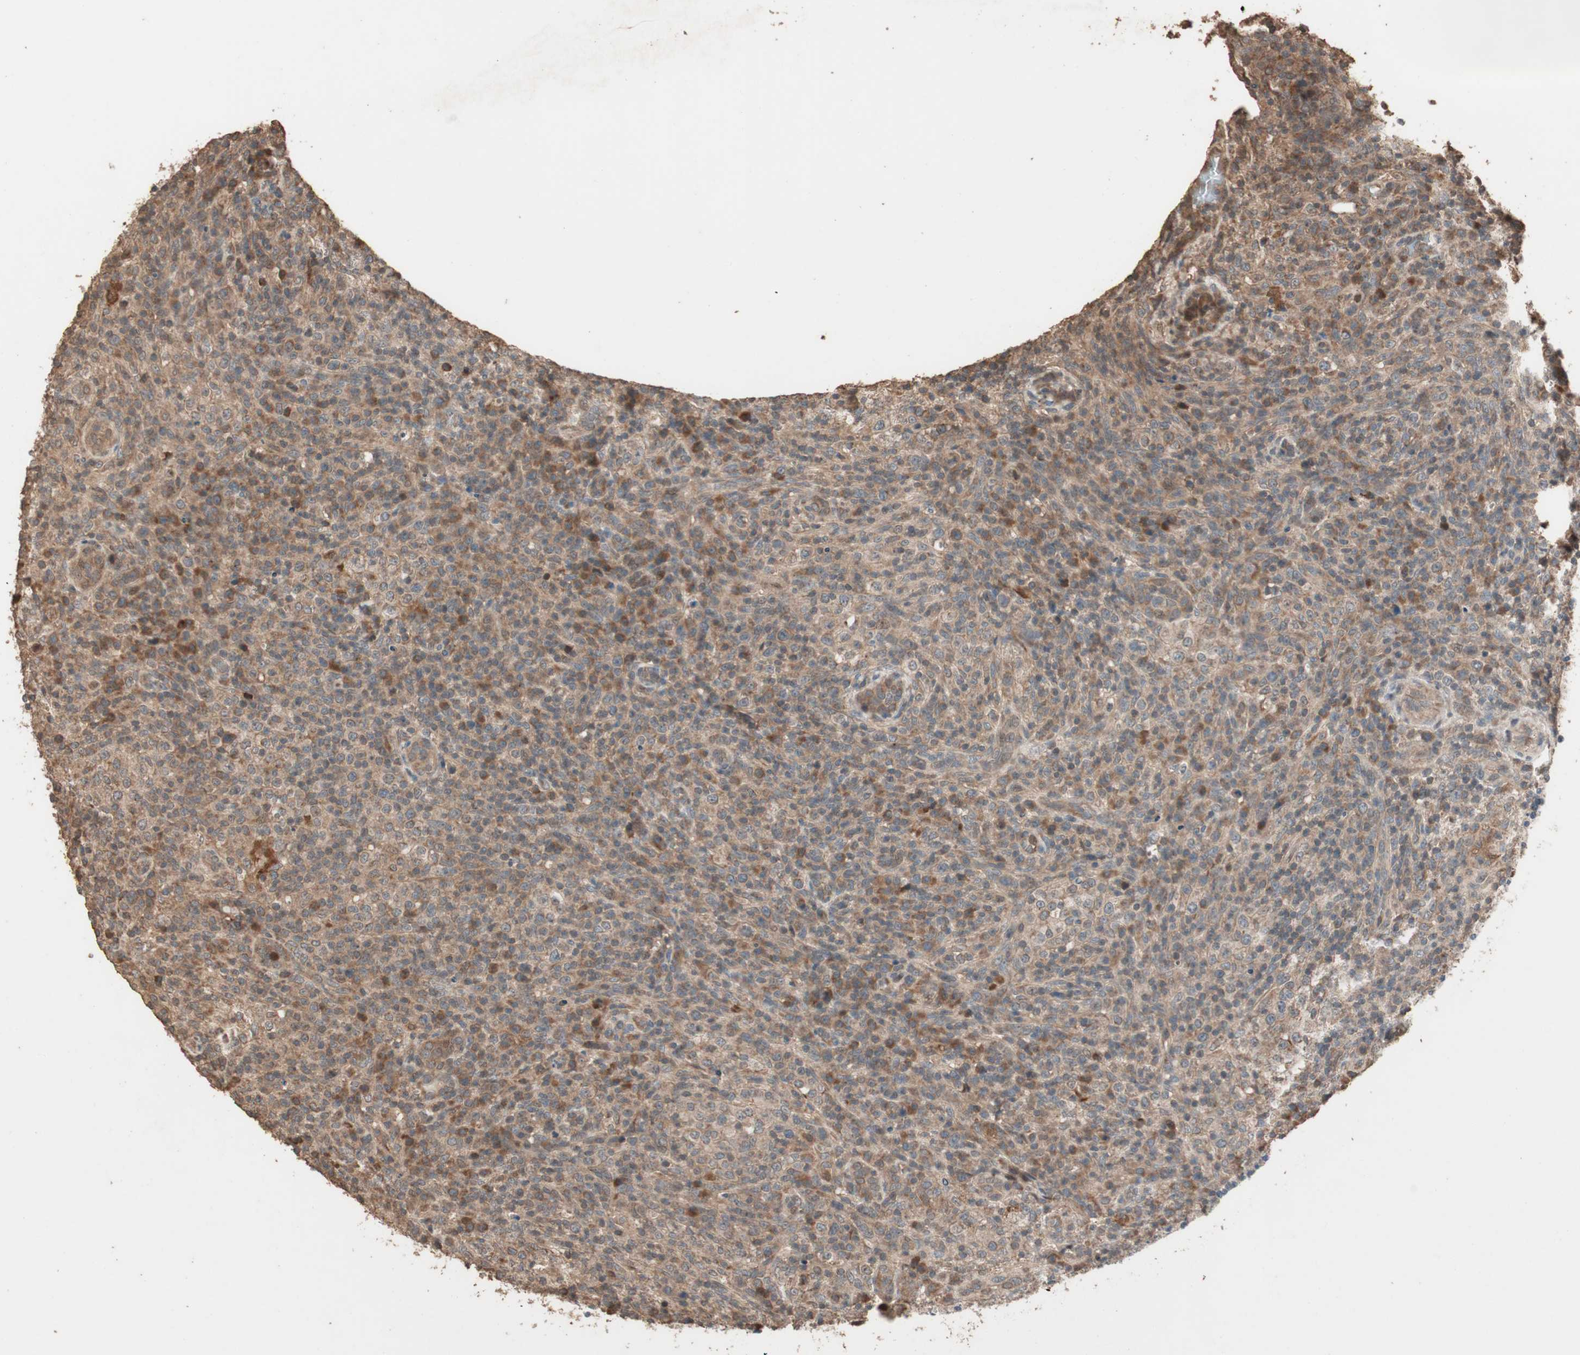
{"staining": {"intensity": "moderate", "quantity": ">75%", "location": "cytoplasmic/membranous"}, "tissue": "lymphoma", "cell_type": "Tumor cells", "image_type": "cancer", "snomed": [{"axis": "morphology", "description": "Malignant lymphoma, non-Hodgkin's type, High grade"}, {"axis": "topography", "description": "Lymph node"}], "caption": "A brown stain labels moderate cytoplasmic/membranous staining of a protein in human high-grade malignant lymphoma, non-Hodgkin's type tumor cells. (IHC, brightfield microscopy, high magnification).", "gene": "USP20", "patient": {"sex": "female", "age": 76}}